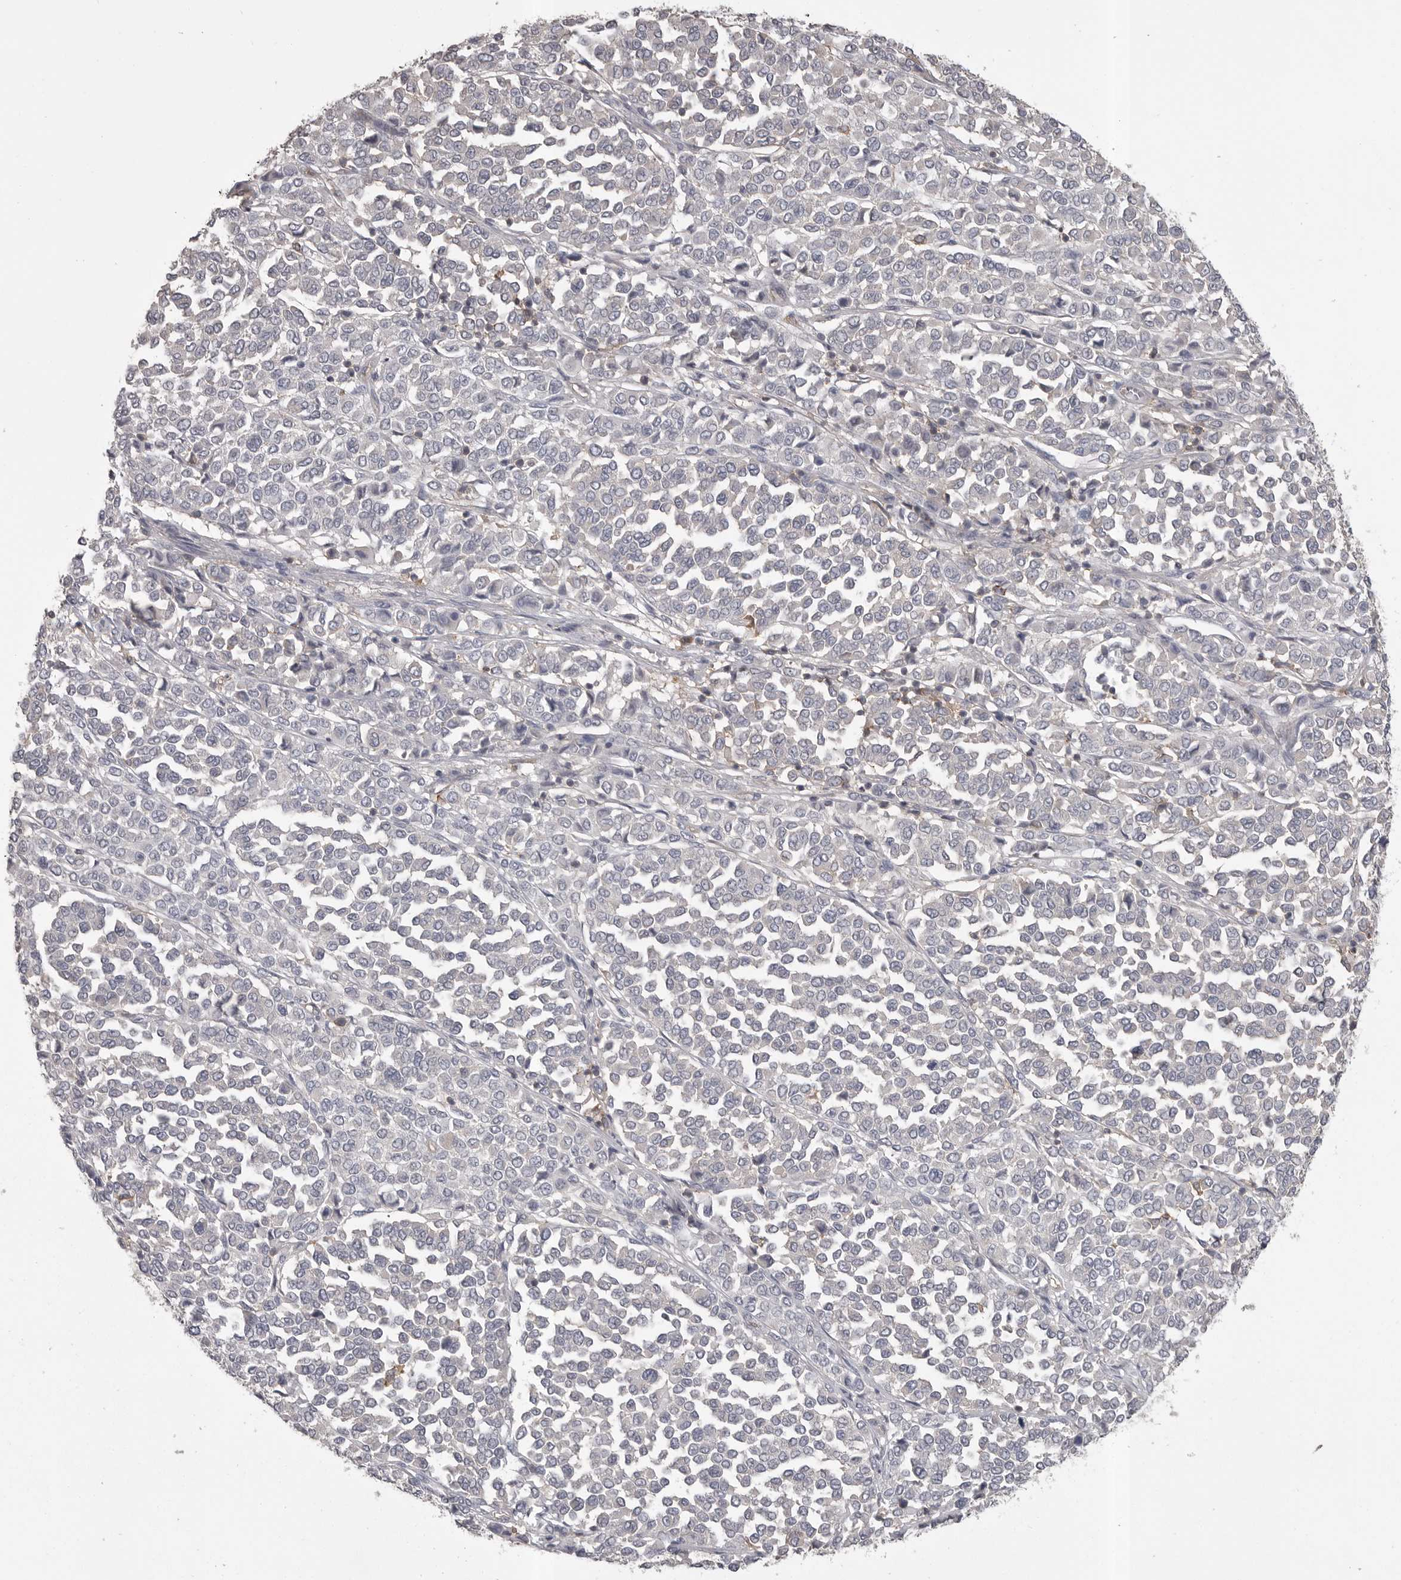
{"staining": {"intensity": "negative", "quantity": "none", "location": "none"}, "tissue": "melanoma", "cell_type": "Tumor cells", "image_type": "cancer", "snomed": [{"axis": "morphology", "description": "Malignant melanoma, Metastatic site"}, {"axis": "topography", "description": "Pancreas"}], "caption": "Tumor cells are negative for brown protein staining in malignant melanoma (metastatic site).", "gene": "CMTM6", "patient": {"sex": "female", "age": 30}}